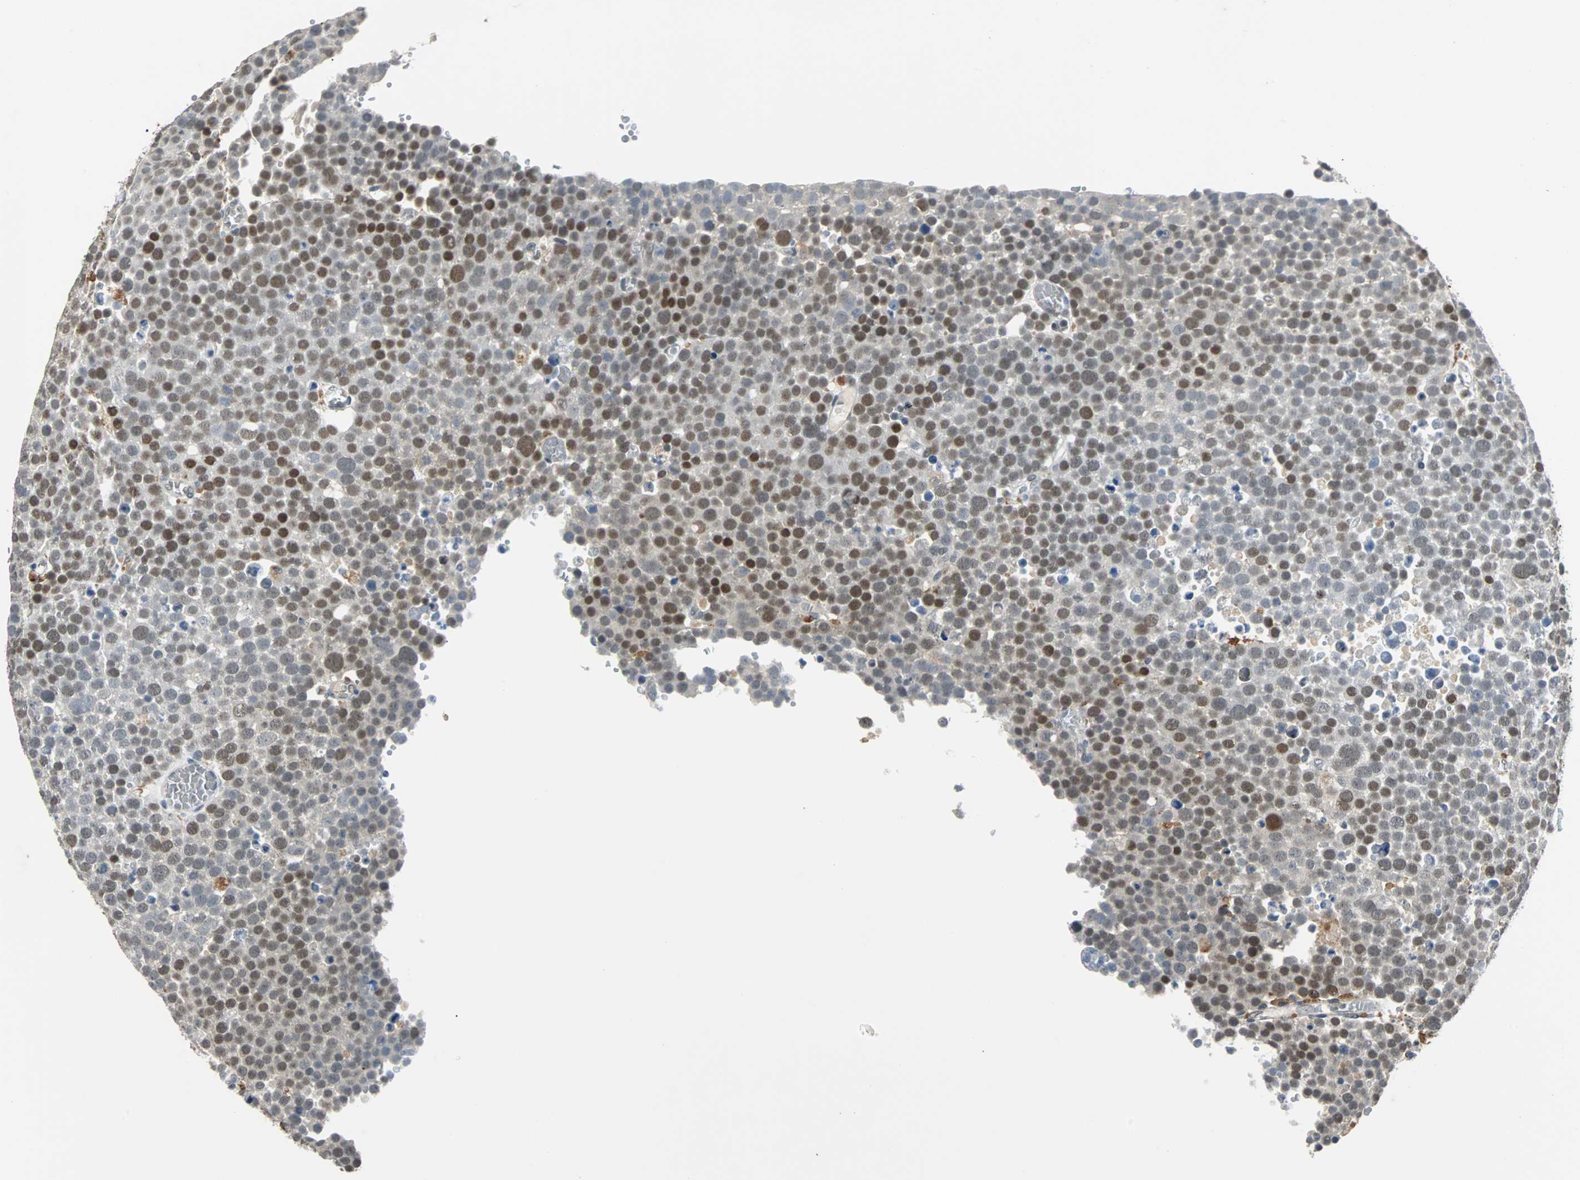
{"staining": {"intensity": "moderate", "quantity": "25%-75%", "location": "nuclear"}, "tissue": "testis cancer", "cell_type": "Tumor cells", "image_type": "cancer", "snomed": [{"axis": "morphology", "description": "Seminoma, NOS"}, {"axis": "topography", "description": "Testis"}], "caption": "Brown immunohistochemical staining in testis cancer (seminoma) shows moderate nuclear positivity in approximately 25%-75% of tumor cells. (IHC, brightfield microscopy, high magnification).", "gene": "HLX", "patient": {"sex": "male", "age": 71}}